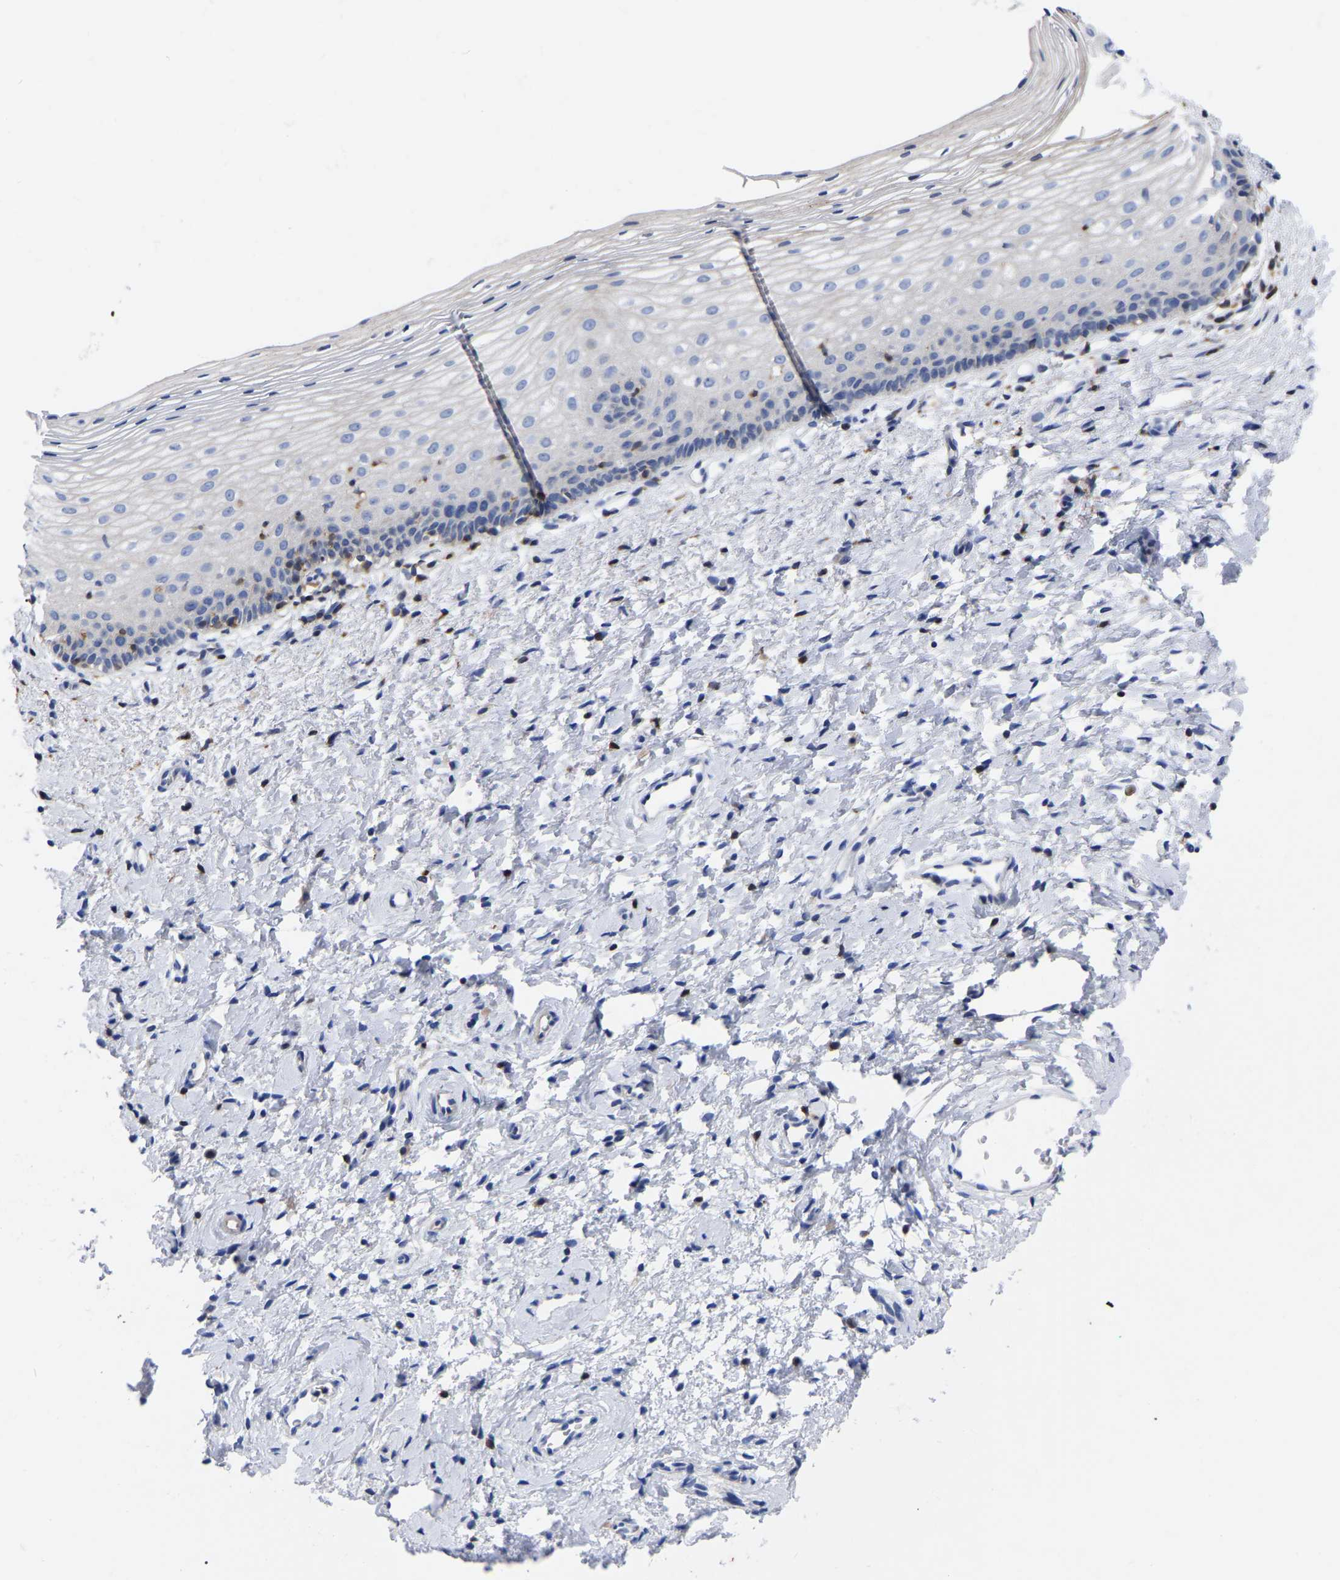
{"staining": {"intensity": "negative", "quantity": "none", "location": "none"}, "tissue": "cervix", "cell_type": "Glandular cells", "image_type": "normal", "snomed": [{"axis": "morphology", "description": "Normal tissue, NOS"}, {"axis": "topography", "description": "Cervix"}], "caption": "Glandular cells show no significant expression in unremarkable cervix.", "gene": "PTPN7", "patient": {"sex": "female", "age": 72}}